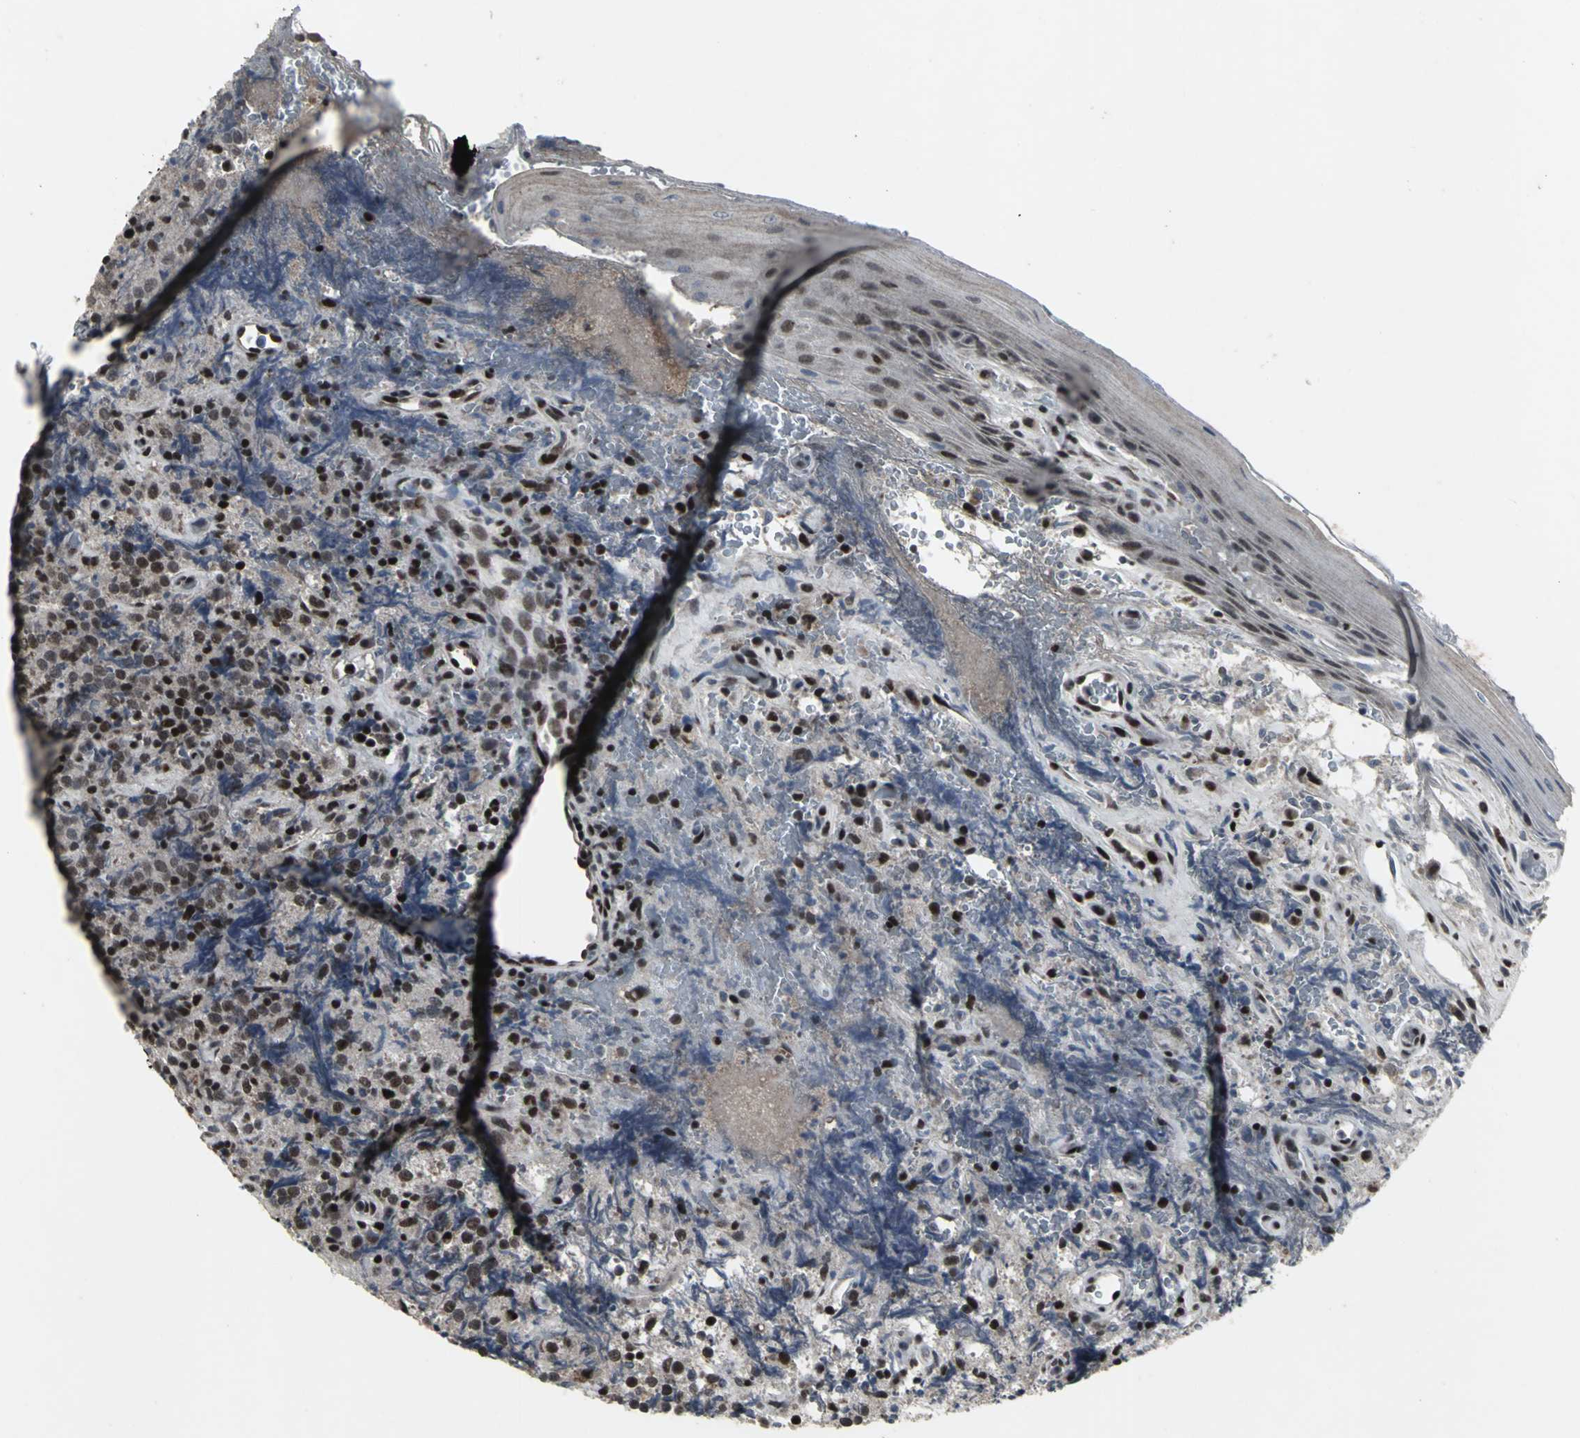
{"staining": {"intensity": "strong", "quantity": ">75%", "location": "nuclear"}, "tissue": "lymphoma", "cell_type": "Tumor cells", "image_type": "cancer", "snomed": [{"axis": "morphology", "description": "Malignant lymphoma, non-Hodgkin's type, High grade"}, {"axis": "topography", "description": "Tonsil"}], "caption": "Immunohistochemical staining of human lymphoma reveals strong nuclear protein positivity in approximately >75% of tumor cells.", "gene": "SRF", "patient": {"sex": "female", "age": 36}}